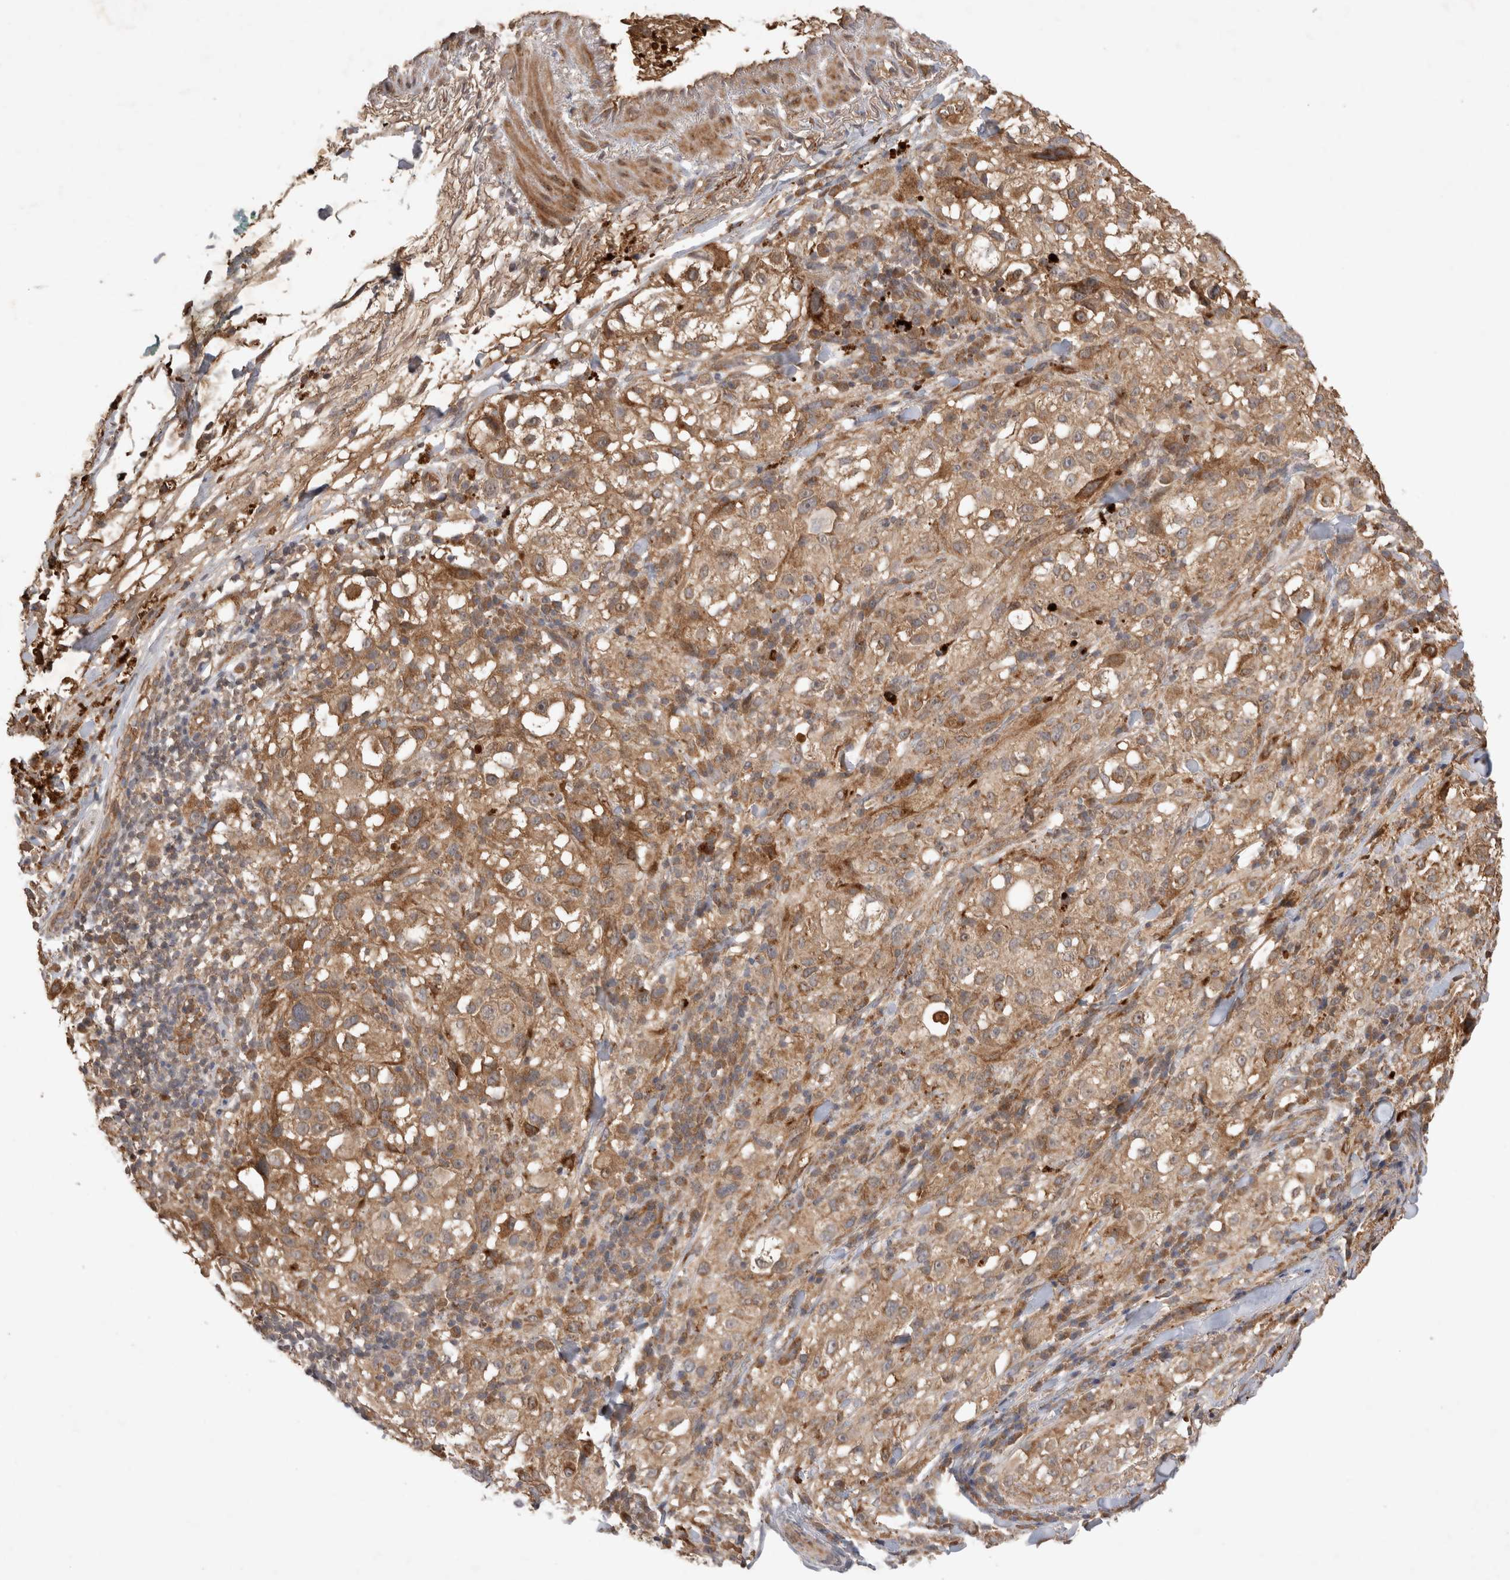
{"staining": {"intensity": "moderate", "quantity": ">75%", "location": "cytoplasmic/membranous"}, "tissue": "melanoma", "cell_type": "Tumor cells", "image_type": "cancer", "snomed": [{"axis": "morphology", "description": "Necrosis, NOS"}, {"axis": "morphology", "description": "Malignant melanoma, NOS"}, {"axis": "topography", "description": "Skin"}], "caption": "Melanoma stained for a protein (brown) displays moderate cytoplasmic/membranous positive staining in approximately >75% of tumor cells.", "gene": "FAM221A", "patient": {"sex": "female", "age": 87}}